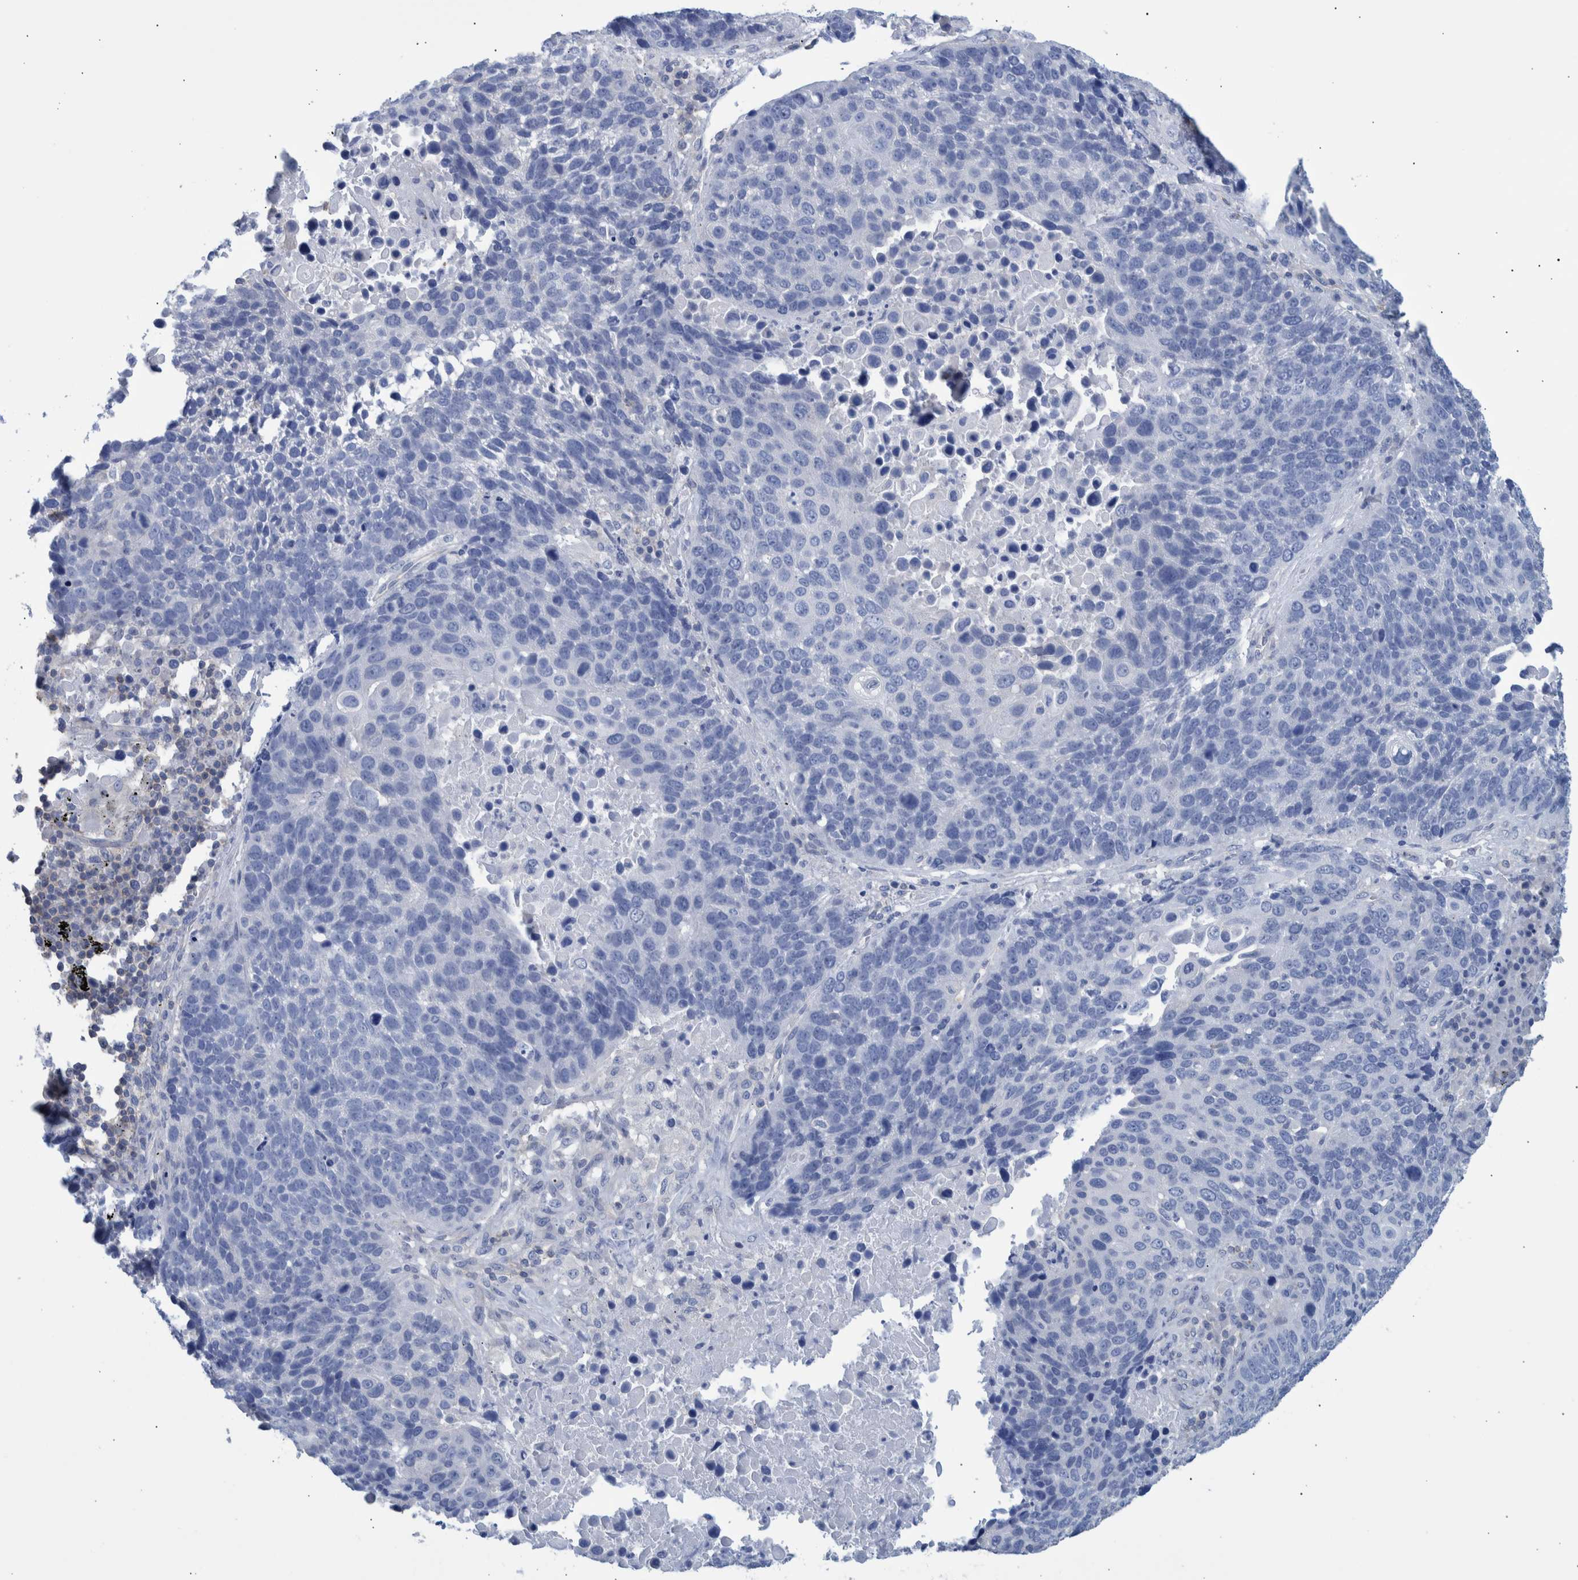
{"staining": {"intensity": "negative", "quantity": "none", "location": "none"}, "tissue": "lung cancer", "cell_type": "Tumor cells", "image_type": "cancer", "snomed": [{"axis": "morphology", "description": "Squamous cell carcinoma, NOS"}, {"axis": "topography", "description": "Lung"}], "caption": "Protein analysis of lung cancer (squamous cell carcinoma) reveals no significant expression in tumor cells.", "gene": "PPP3CC", "patient": {"sex": "male", "age": 66}}